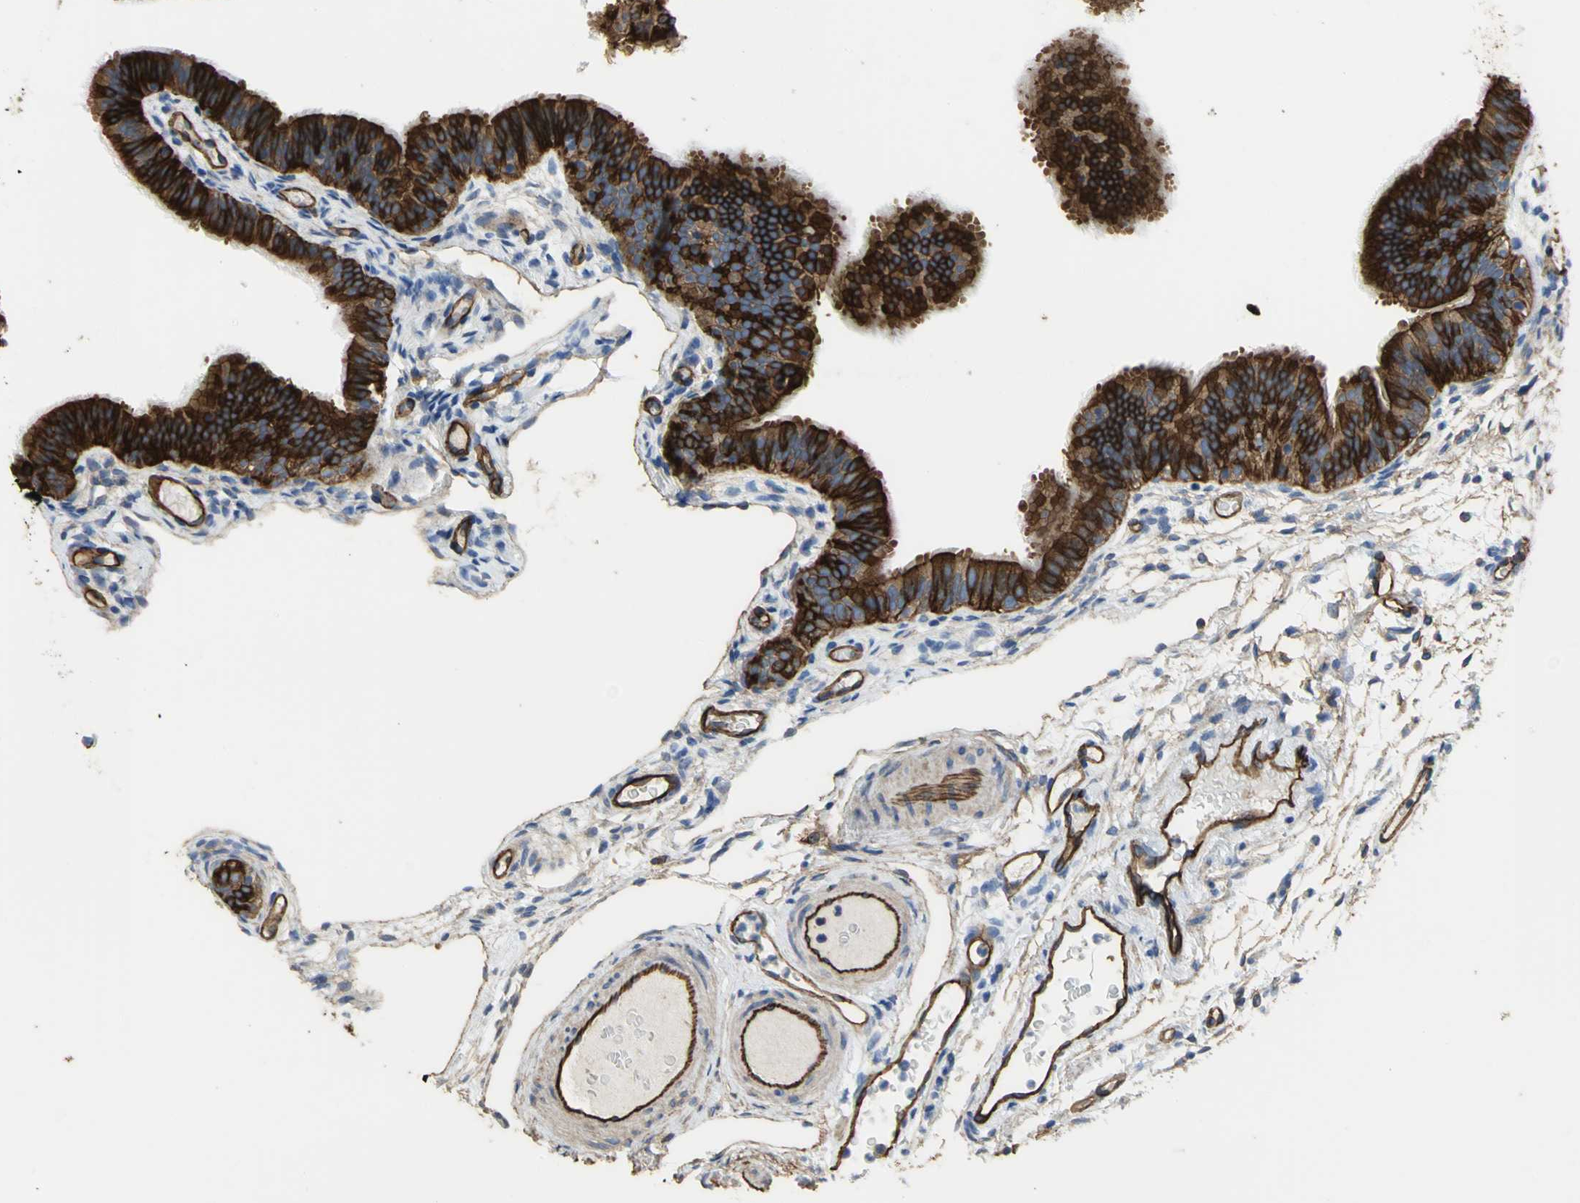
{"staining": {"intensity": "strong", "quantity": ">75%", "location": "cytoplasmic/membranous"}, "tissue": "fallopian tube", "cell_type": "Glandular cells", "image_type": "normal", "snomed": [{"axis": "morphology", "description": "Normal tissue, NOS"}, {"axis": "morphology", "description": "Dermoid, NOS"}, {"axis": "topography", "description": "Fallopian tube"}], "caption": "Immunohistochemical staining of unremarkable human fallopian tube shows strong cytoplasmic/membranous protein positivity in approximately >75% of glandular cells.", "gene": "FLNB", "patient": {"sex": "female", "age": 33}}